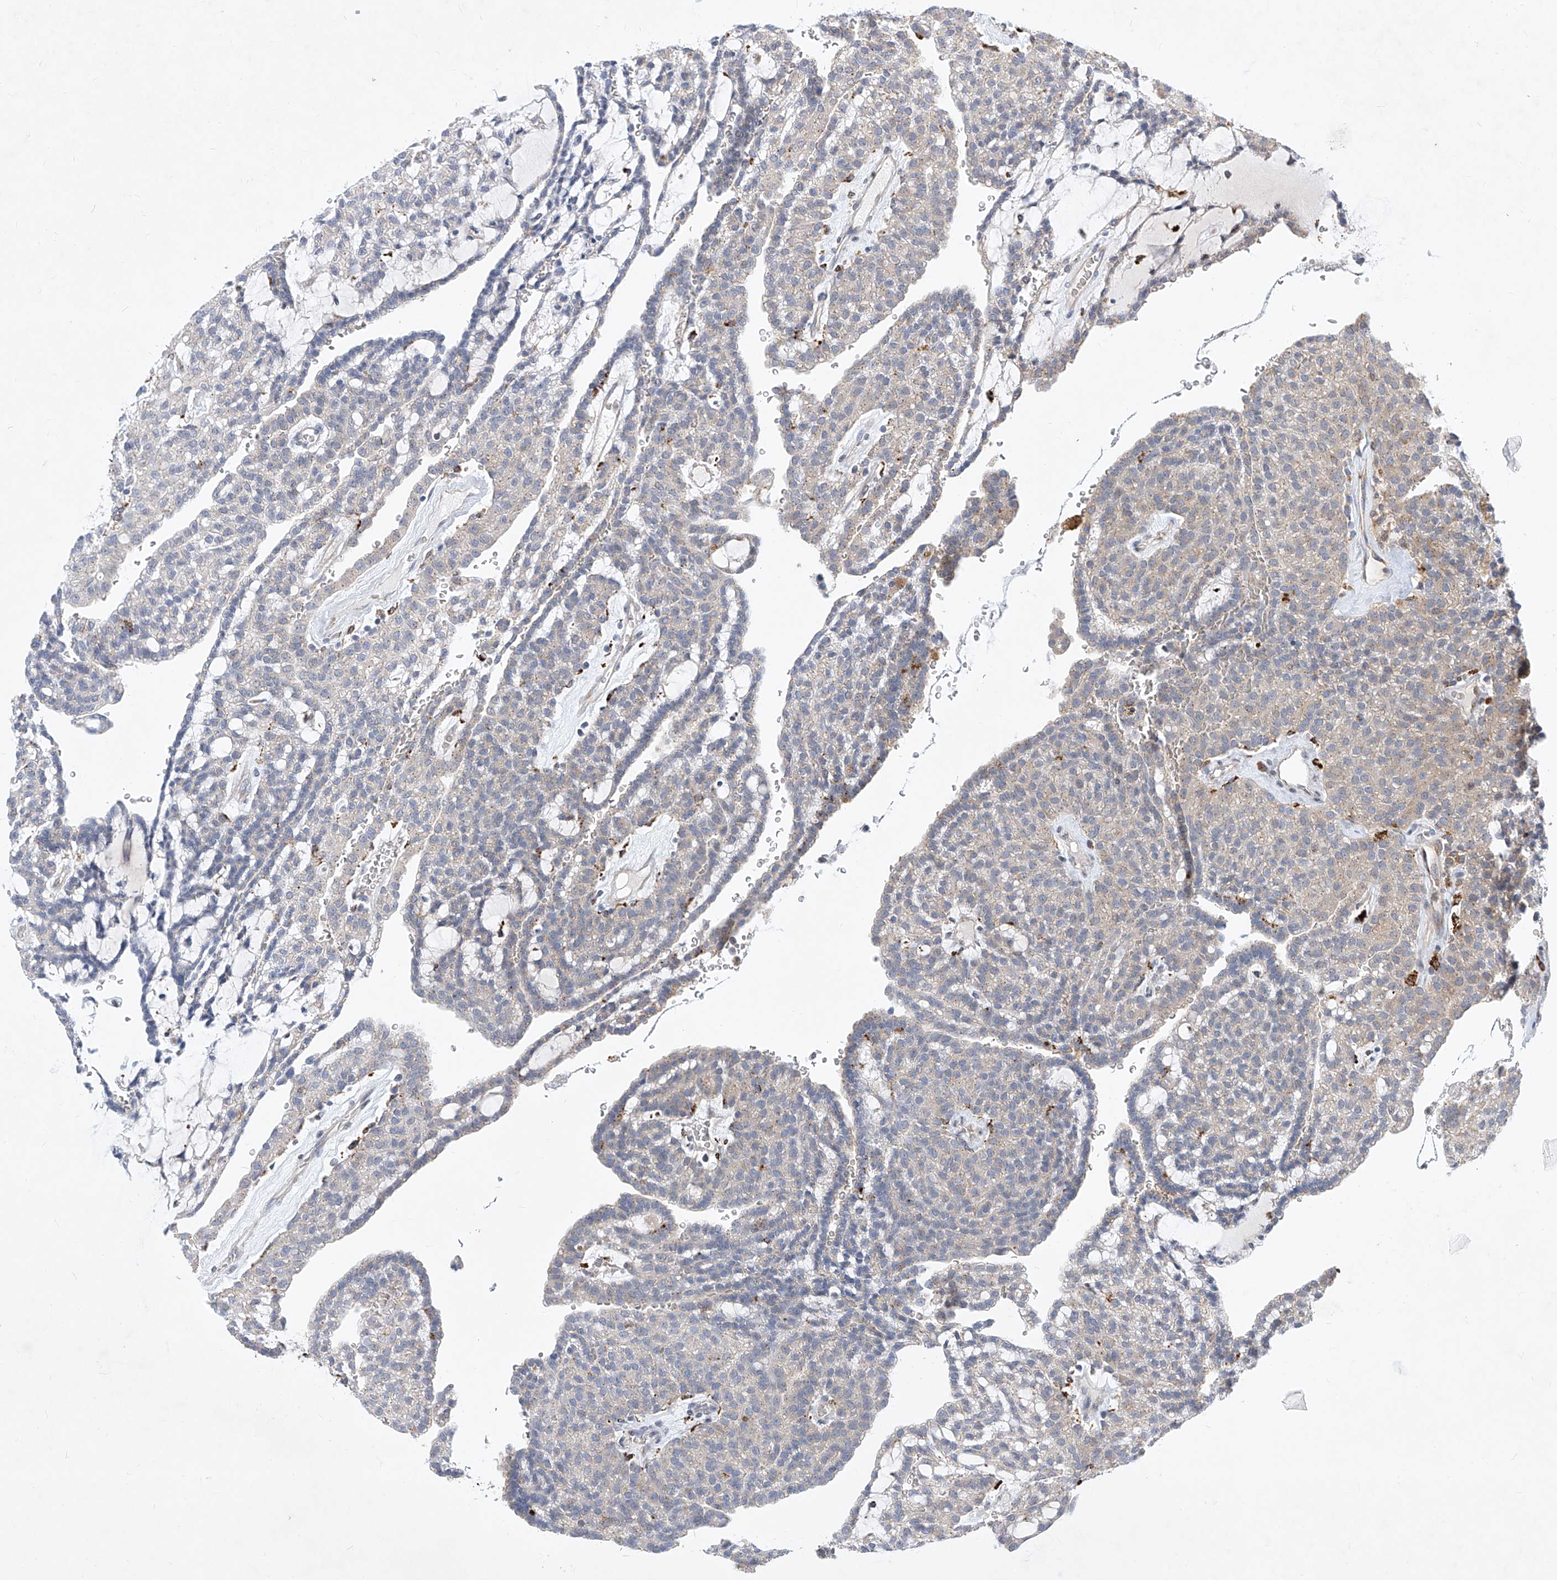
{"staining": {"intensity": "negative", "quantity": "none", "location": "none"}, "tissue": "renal cancer", "cell_type": "Tumor cells", "image_type": "cancer", "snomed": [{"axis": "morphology", "description": "Adenocarcinoma, NOS"}, {"axis": "topography", "description": "Kidney"}], "caption": "This is a image of immunohistochemistry (IHC) staining of adenocarcinoma (renal), which shows no positivity in tumor cells. The staining is performed using DAB brown chromogen with nuclei counter-stained in using hematoxylin.", "gene": "MX2", "patient": {"sex": "male", "age": 63}}